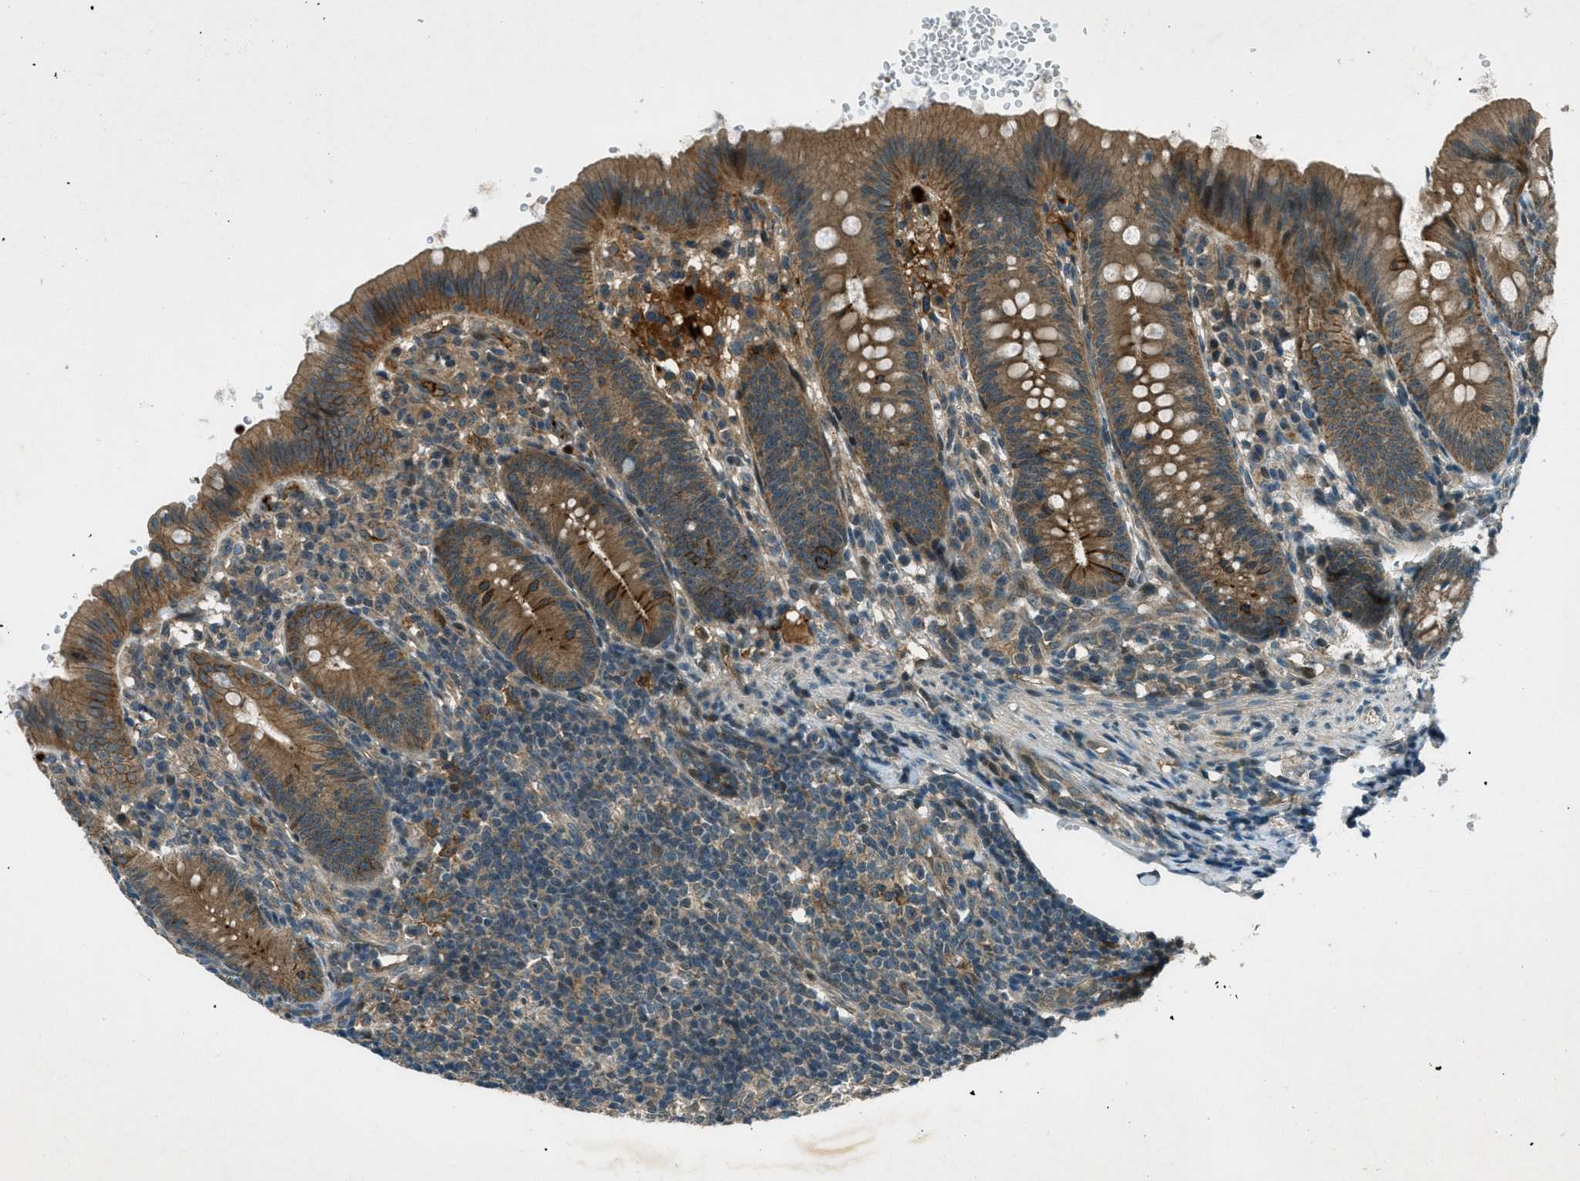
{"staining": {"intensity": "moderate", "quantity": ">75%", "location": "cytoplasmic/membranous"}, "tissue": "appendix", "cell_type": "Glandular cells", "image_type": "normal", "snomed": [{"axis": "morphology", "description": "Normal tissue, NOS"}, {"axis": "topography", "description": "Appendix"}], "caption": "Glandular cells display medium levels of moderate cytoplasmic/membranous positivity in about >75% of cells in normal human appendix.", "gene": "STK11", "patient": {"sex": "male", "age": 1}}